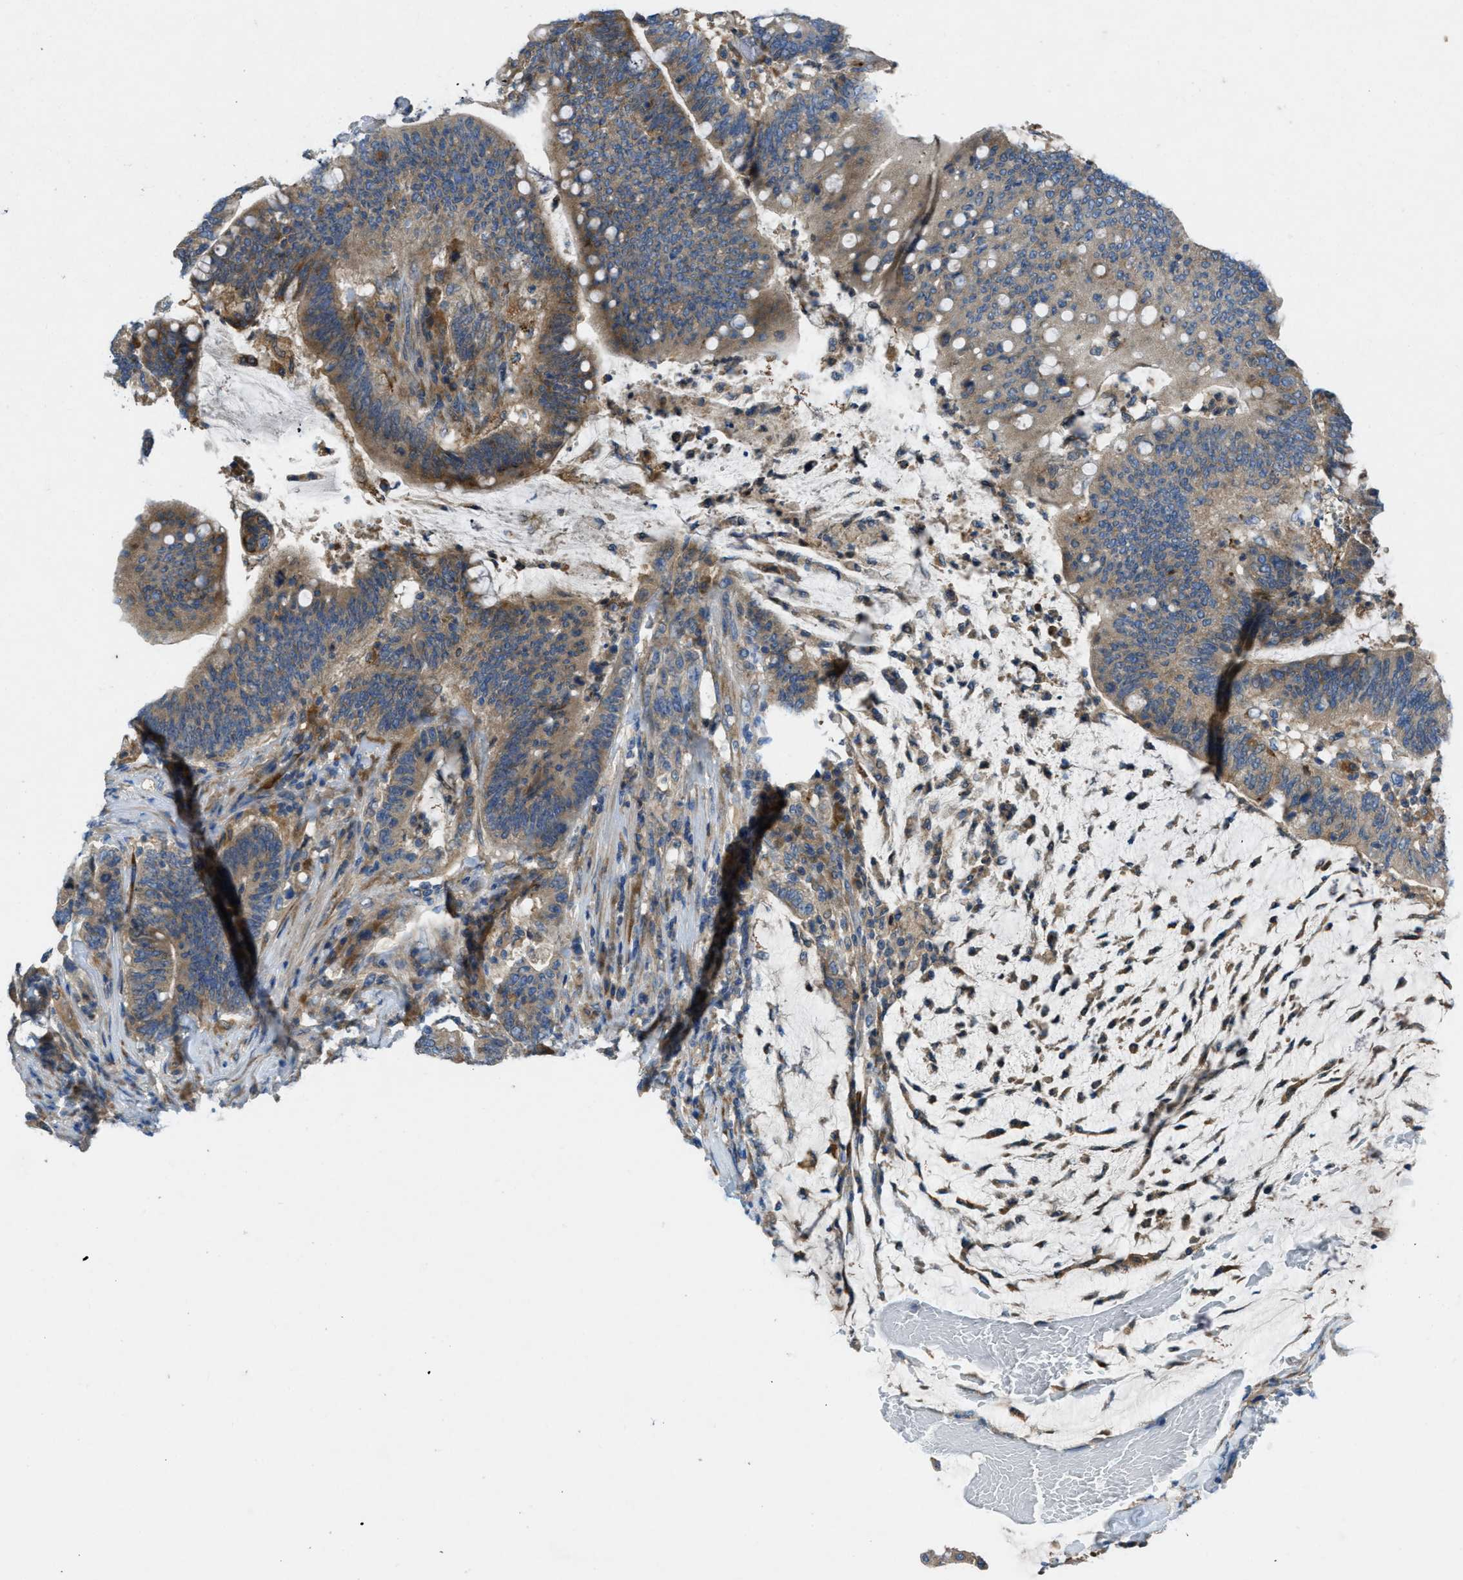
{"staining": {"intensity": "moderate", "quantity": ">75%", "location": "cytoplasmic/membranous"}, "tissue": "colorectal cancer", "cell_type": "Tumor cells", "image_type": "cancer", "snomed": [{"axis": "morphology", "description": "Normal tissue, NOS"}, {"axis": "morphology", "description": "Adenocarcinoma, NOS"}, {"axis": "topography", "description": "Colon"}], "caption": "Immunohistochemical staining of colorectal adenocarcinoma displays medium levels of moderate cytoplasmic/membranous protein expression in approximately >75% of tumor cells.", "gene": "MAP3K20", "patient": {"sex": "female", "age": 66}}